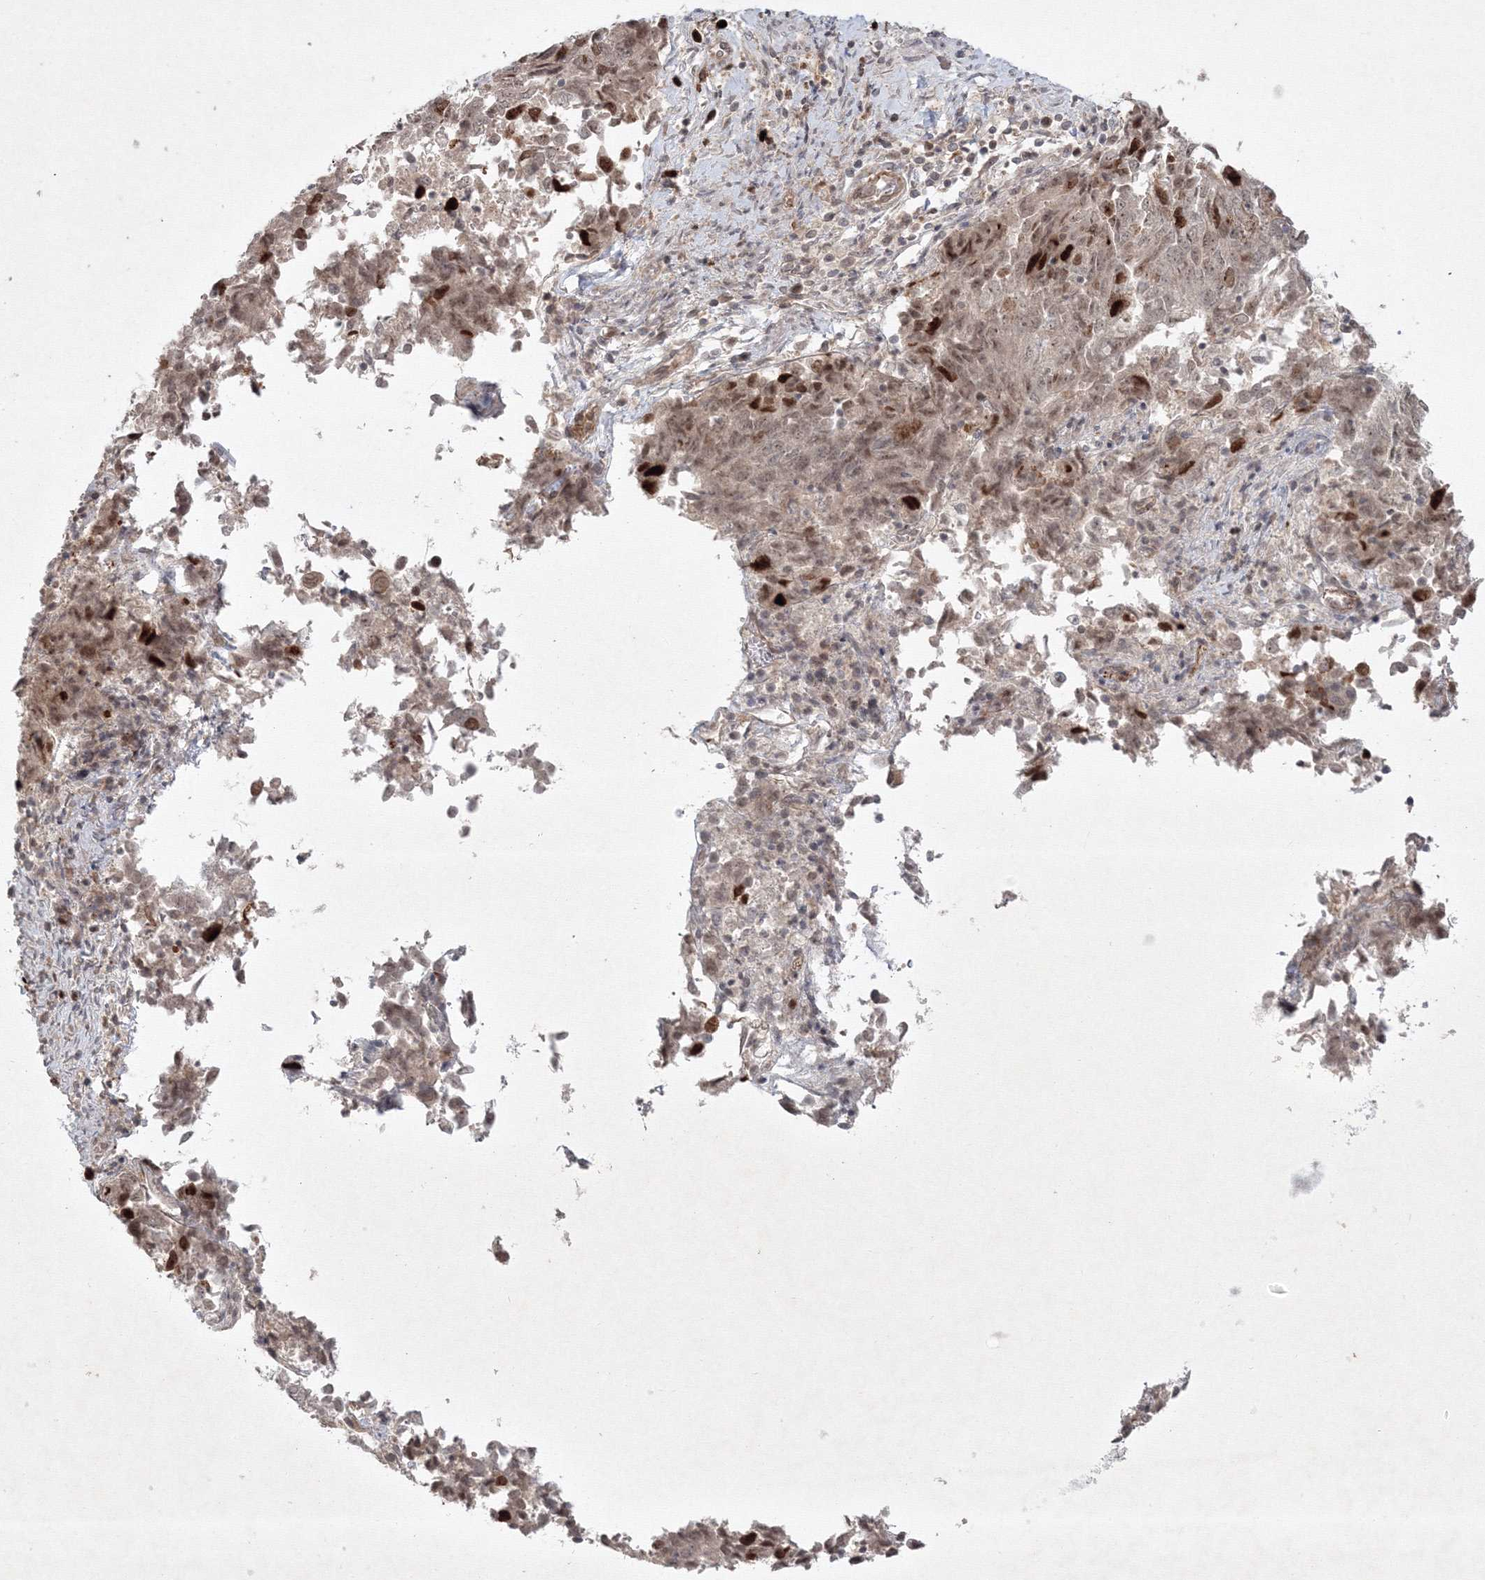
{"staining": {"intensity": "strong", "quantity": "<25%", "location": "nuclear"}, "tissue": "endometrial cancer", "cell_type": "Tumor cells", "image_type": "cancer", "snomed": [{"axis": "morphology", "description": "Adenocarcinoma, NOS"}, {"axis": "topography", "description": "Endometrium"}], "caption": "The histopathology image demonstrates immunohistochemical staining of endometrial cancer (adenocarcinoma). There is strong nuclear staining is present in about <25% of tumor cells.", "gene": "KIF20A", "patient": {"sex": "female", "age": 80}}